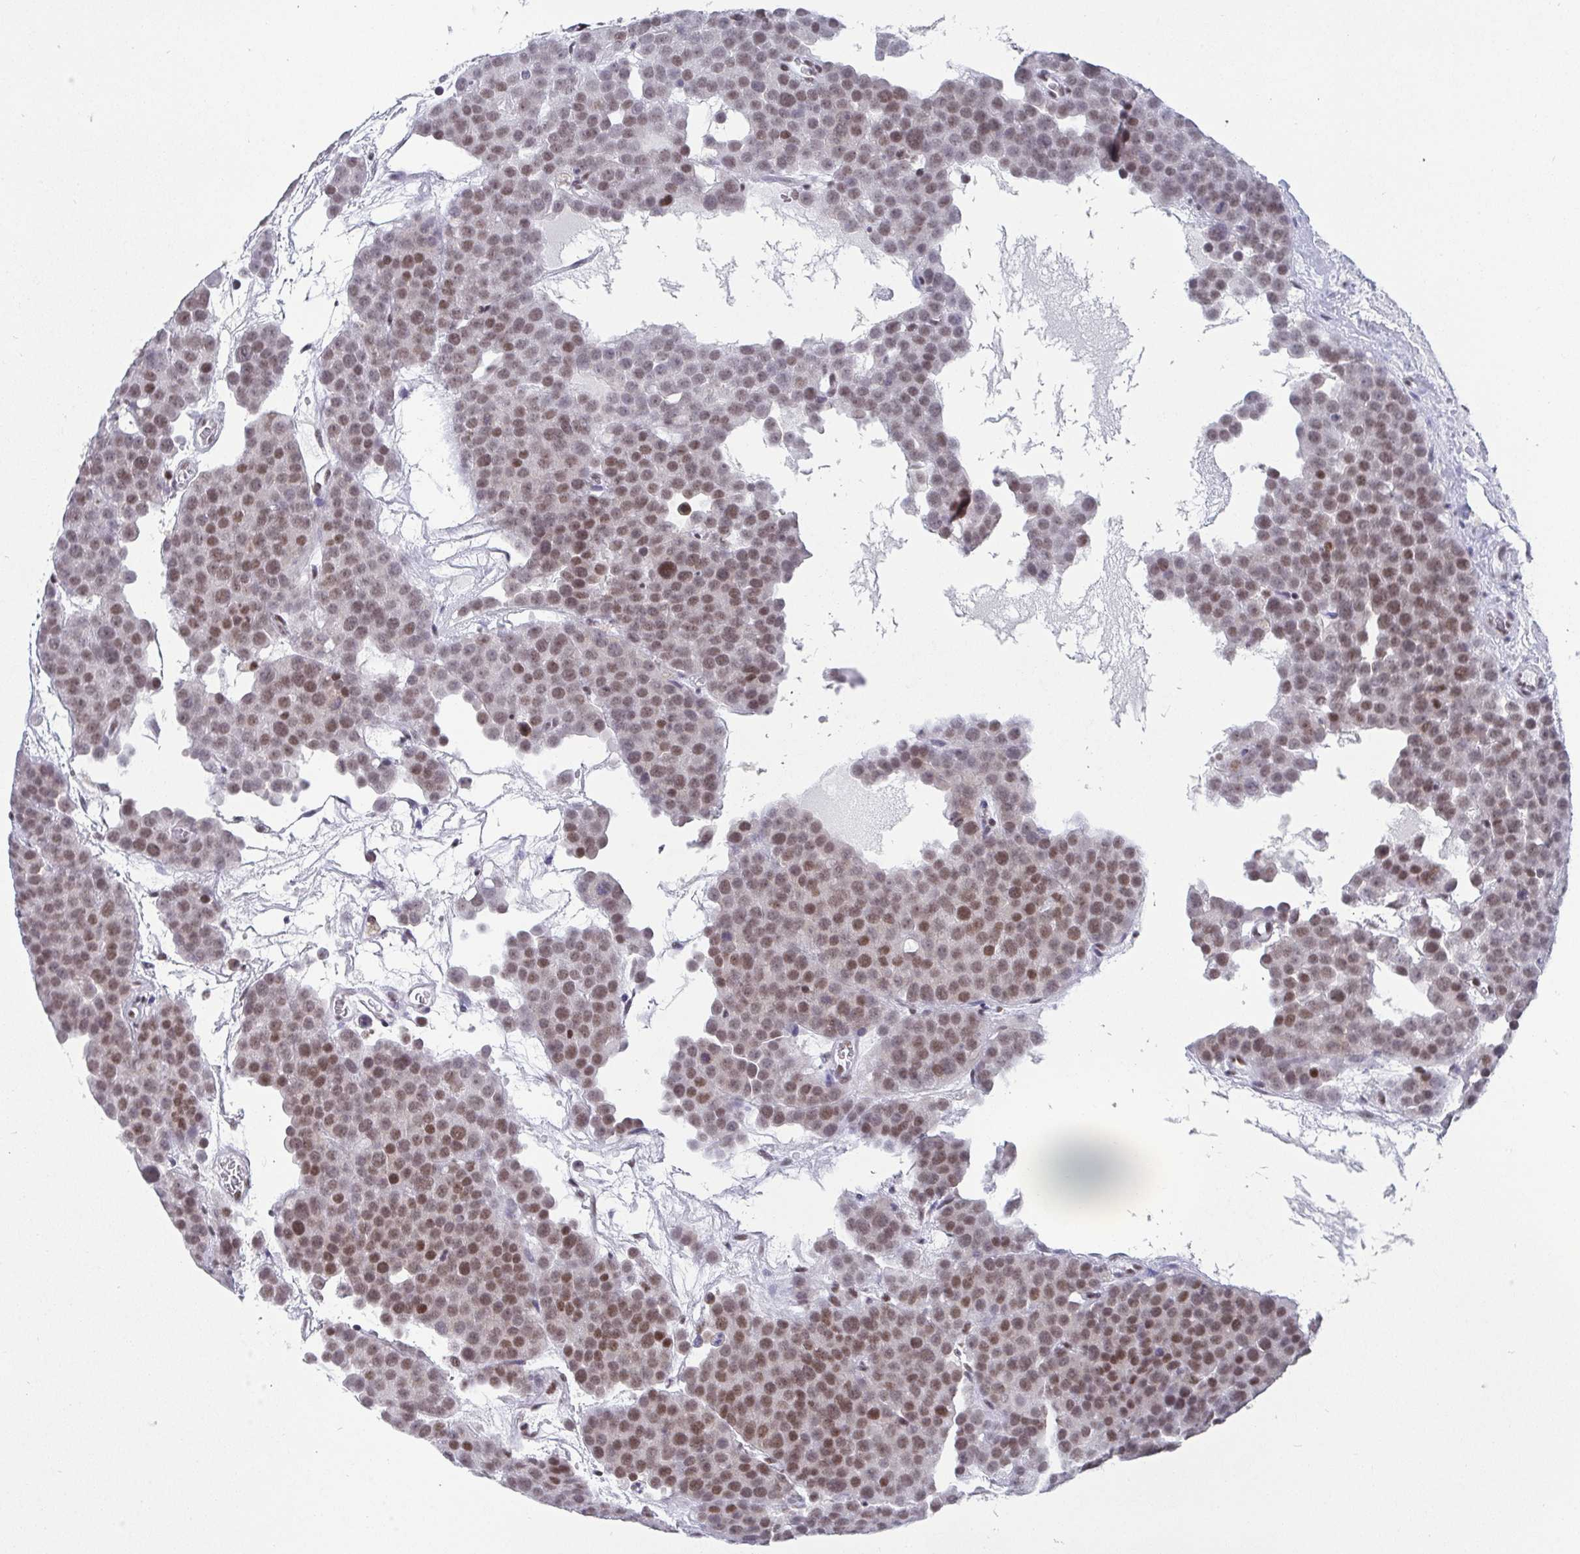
{"staining": {"intensity": "moderate", "quantity": ">75%", "location": "nuclear"}, "tissue": "testis cancer", "cell_type": "Tumor cells", "image_type": "cancer", "snomed": [{"axis": "morphology", "description": "Seminoma, NOS"}, {"axis": "topography", "description": "Testis"}], "caption": "Protein expression analysis of testis cancer displays moderate nuclear staining in approximately >75% of tumor cells.", "gene": "CTCF", "patient": {"sex": "male", "age": 71}}